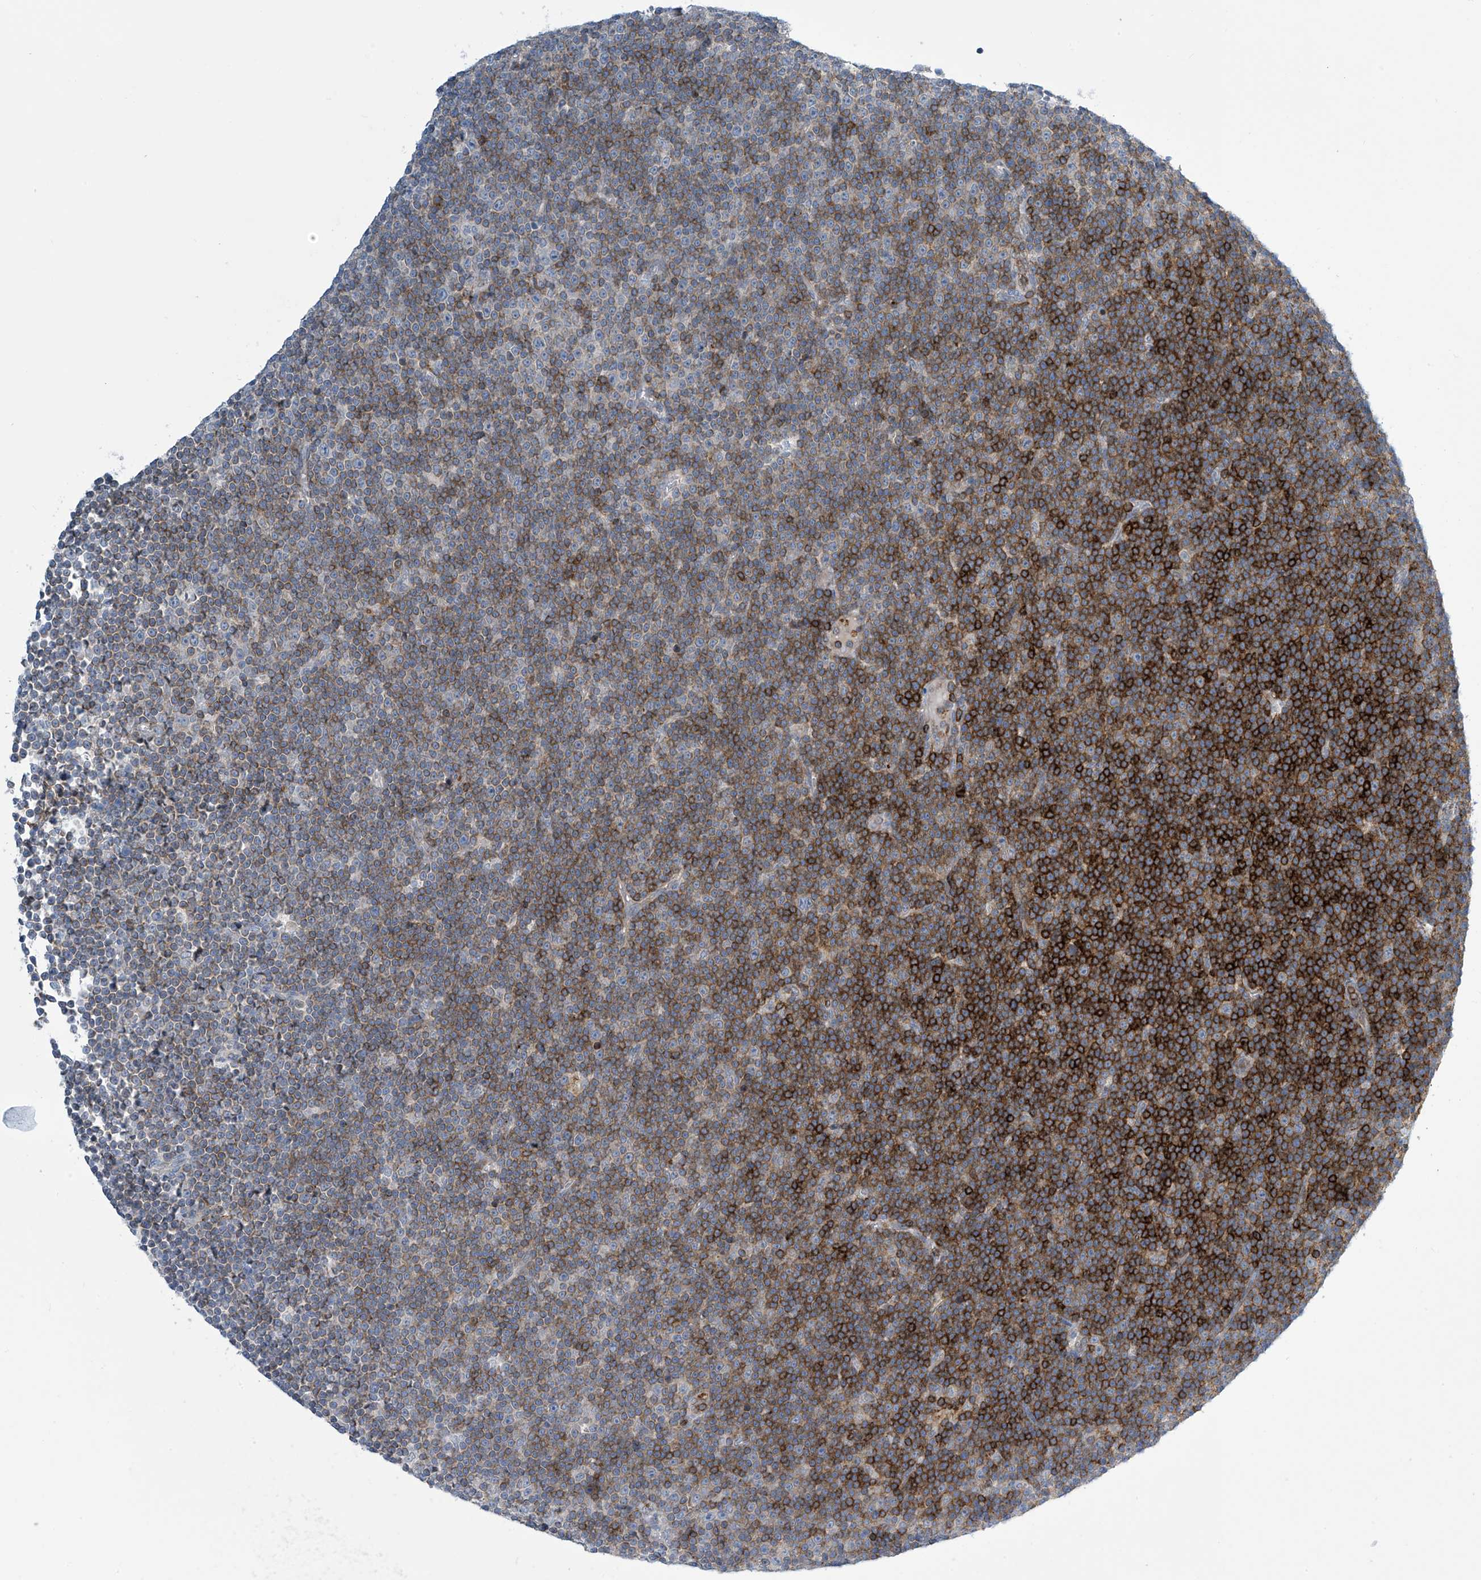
{"staining": {"intensity": "negative", "quantity": "none", "location": "none"}, "tissue": "lymphoma", "cell_type": "Tumor cells", "image_type": "cancer", "snomed": [{"axis": "morphology", "description": "Malignant lymphoma, non-Hodgkin's type, Low grade"}, {"axis": "topography", "description": "Lymph node"}], "caption": "An image of lymphoma stained for a protein demonstrates no brown staining in tumor cells.", "gene": "IBA57", "patient": {"sex": "female", "age": 67}}